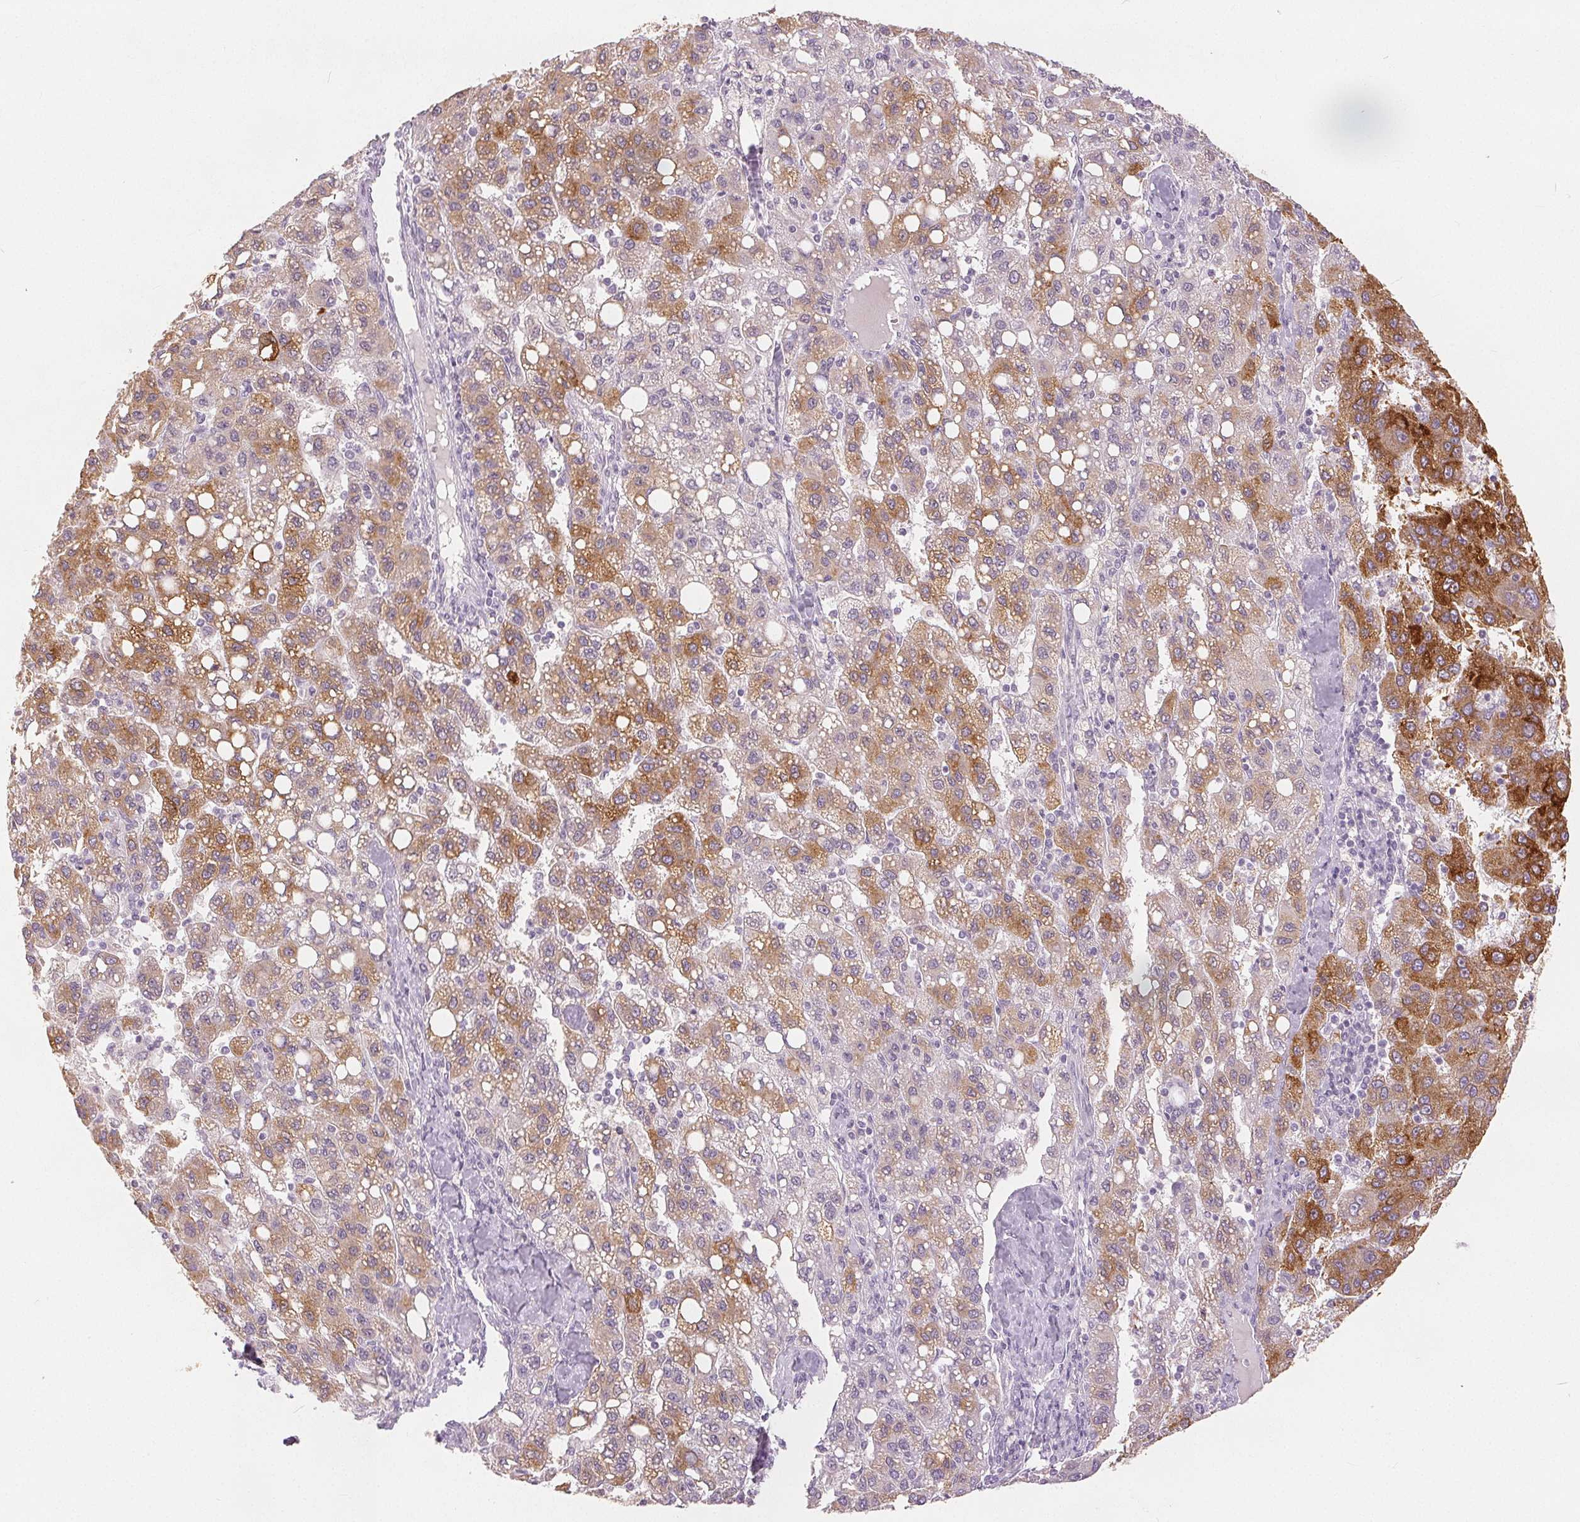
{"staining": {"intensity": "moderate", "quantity": "25%-75%", "location": "cytoplasmic/membranous"}, "tissue": "liver cancer", "cell_type": "Tumor cells", "image_type": "cancer", "snomed": [{"axis": "morphology", "description": "Carcinoma, Hepatocellular, NOS"}, {"axis": "topography", "description": "Liver"}], "caption": "The micrograph demonstrates a brown stain indicating the presence of a protein in the cytoplasmic/membranous of tumor cells in hepatocellular carcinoma (liver).", "gene": "SLC27A5", "patient": {"sex": "female", "age": 82}}